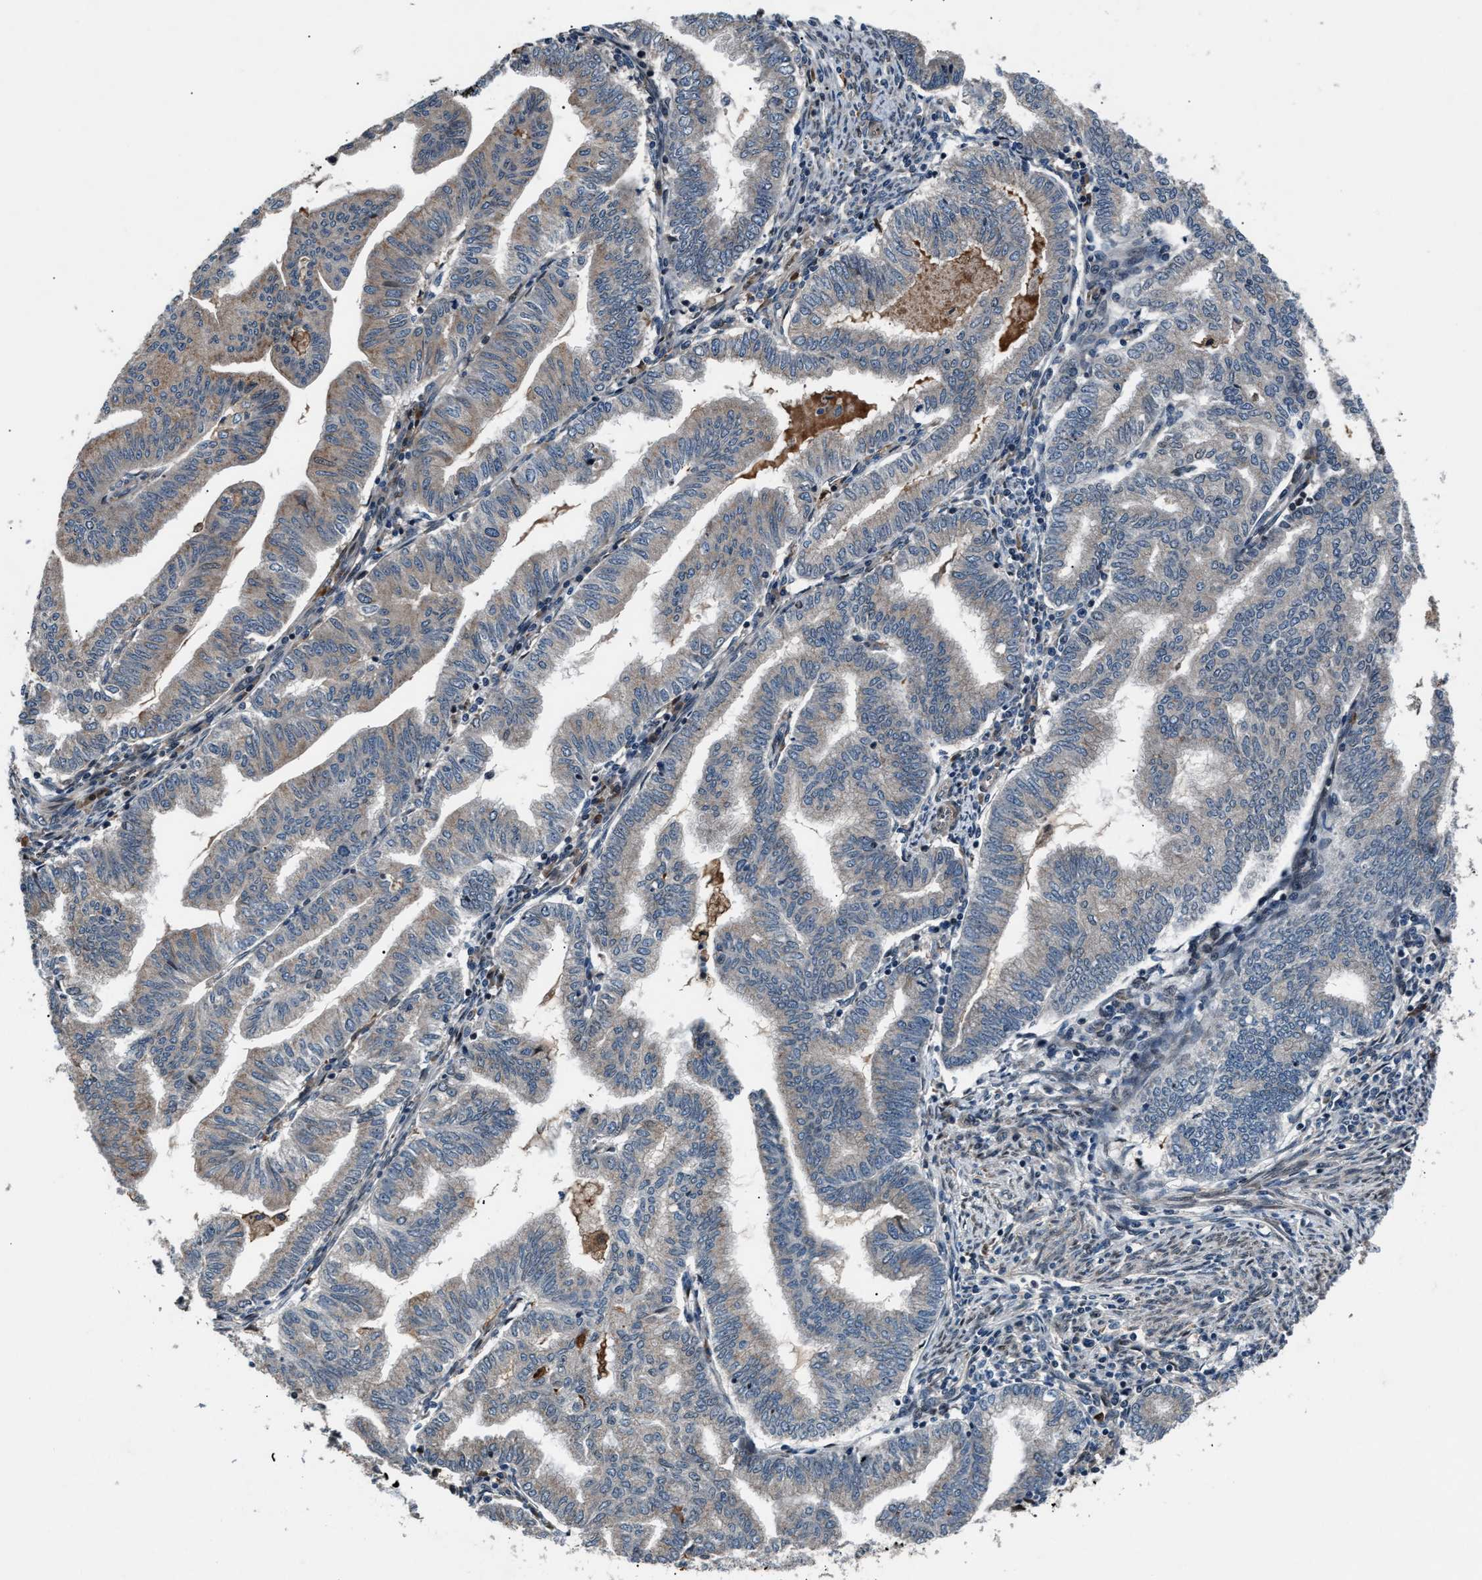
{"staining": {"intensity": "weak", "quantity": "25%-75%", "location": "cytoplasmic/membranous"}, "tissue": "endometrial cancer", "cell_type": "Tumor cells", "image_type": "cancer", "snomed": [{"axis": "morphology", "description": "Polyp, NOS"}, {"axis": "morphology", "description": "Adenocarcinoma, NOS"}, {"axis": "morphology", "description": "Adenoma, NOS"}, {"axis": "topography", "description": "Endometrium"}], "caption": "The histopathology image displays staining of endometrial cancer (adenoma), revealing weak cytoplasmic/membranous protein positivity (brown color) within tumor cells.", "gene": "DYNC2I1", "patient": {"sex": "female", "age": 79}}